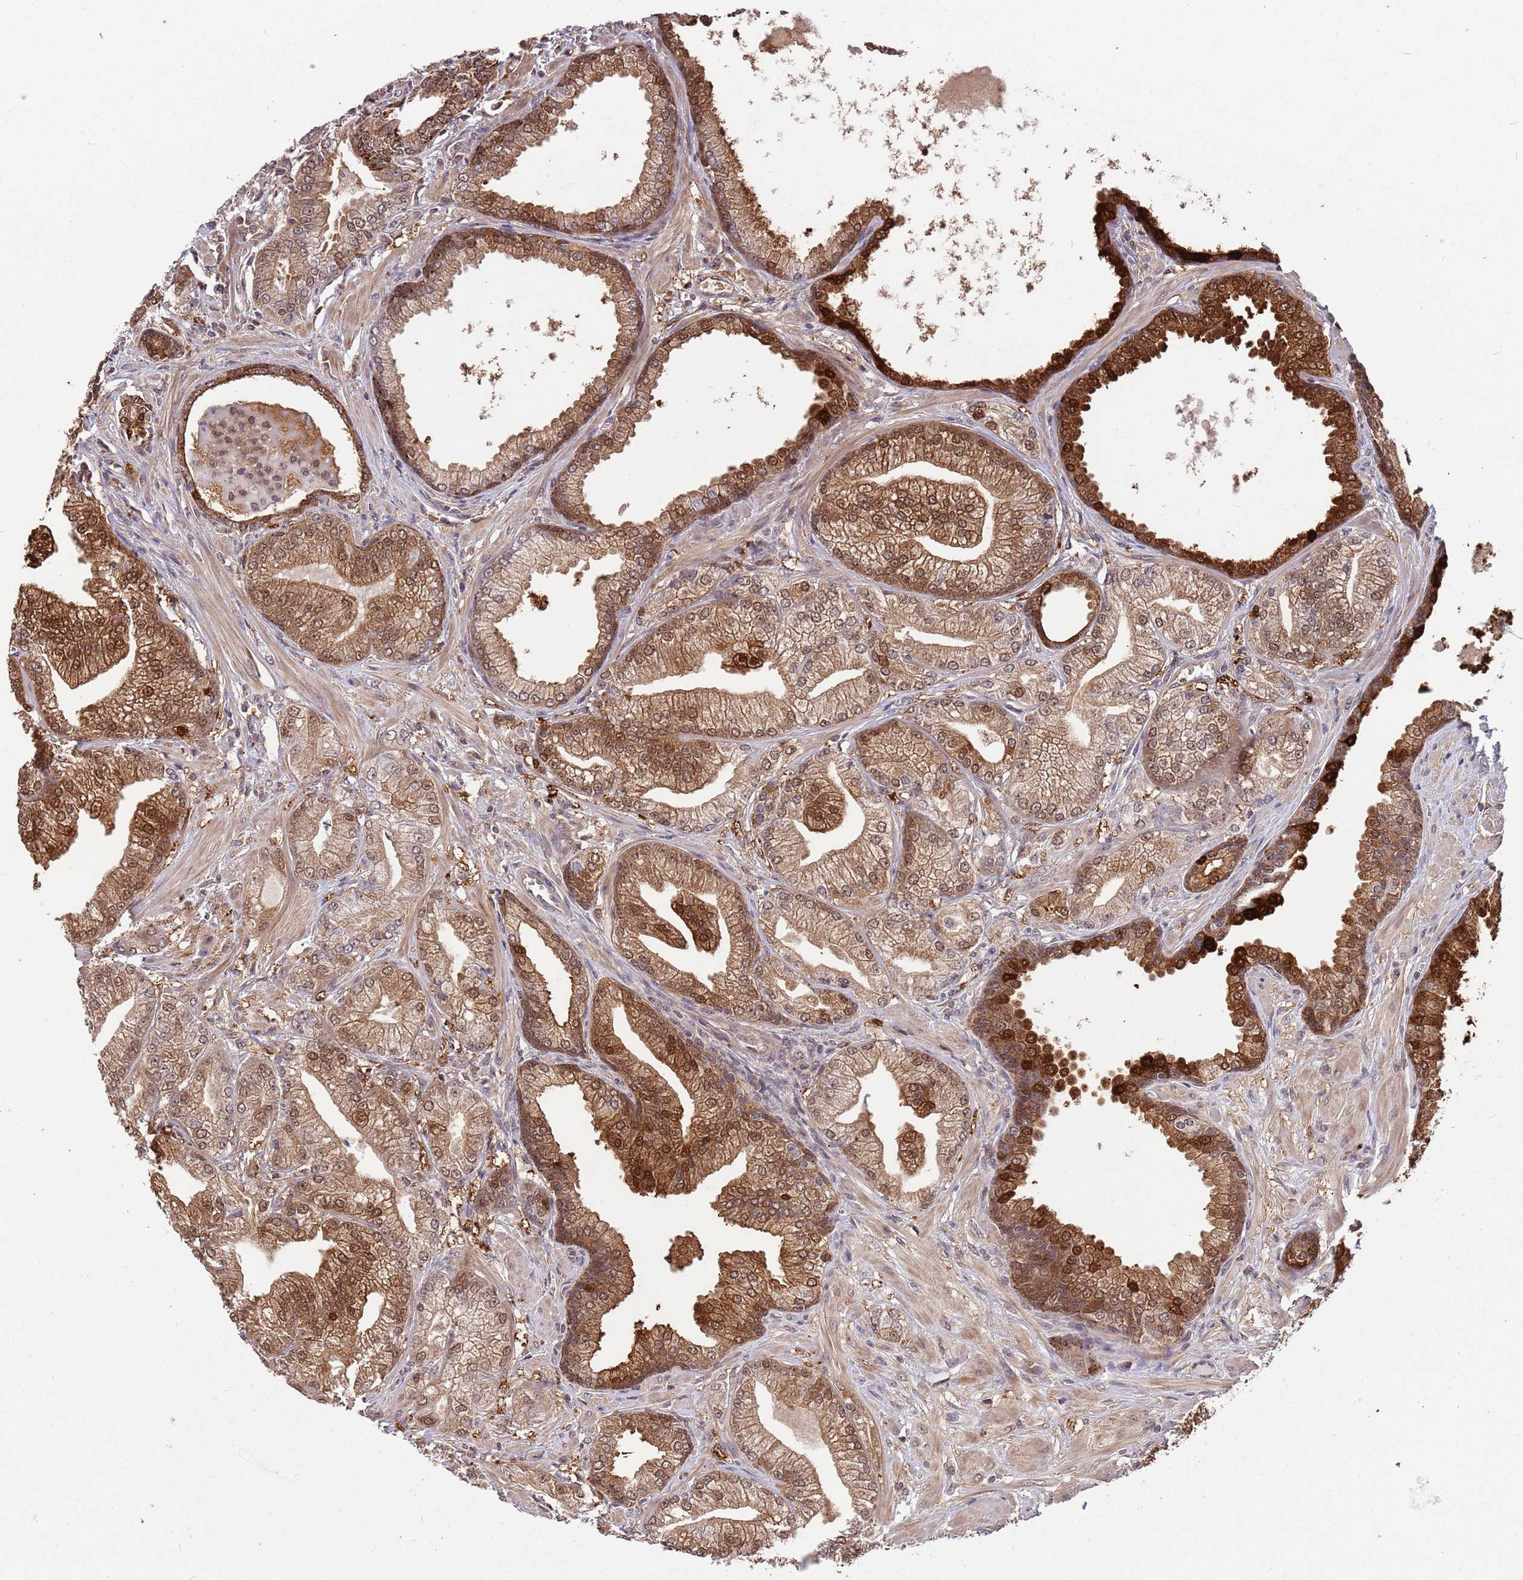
{"staining": {"intensity": "moderate", "quantity": ">75%", "location": "cytoplasmic/membranous,nuclear"}, "tissue": "prostate cancer", "cell_type": "Tumor cells", "image_type": "cancer", "snomed": [{"axis": "morphology", "description": "Adenocarcinoma, Low grade"}, {"axis": "topography", "description": "Prostate"}], "caption": "Moderate cytoplasmic/membranous and nuclear protein positivity is seen in approximately >75% of tumor cells in prostate cancer (low-grade adenocarcinoma).", "gene": "SALL1", "patient": {"sex": "male", "age": 55}}